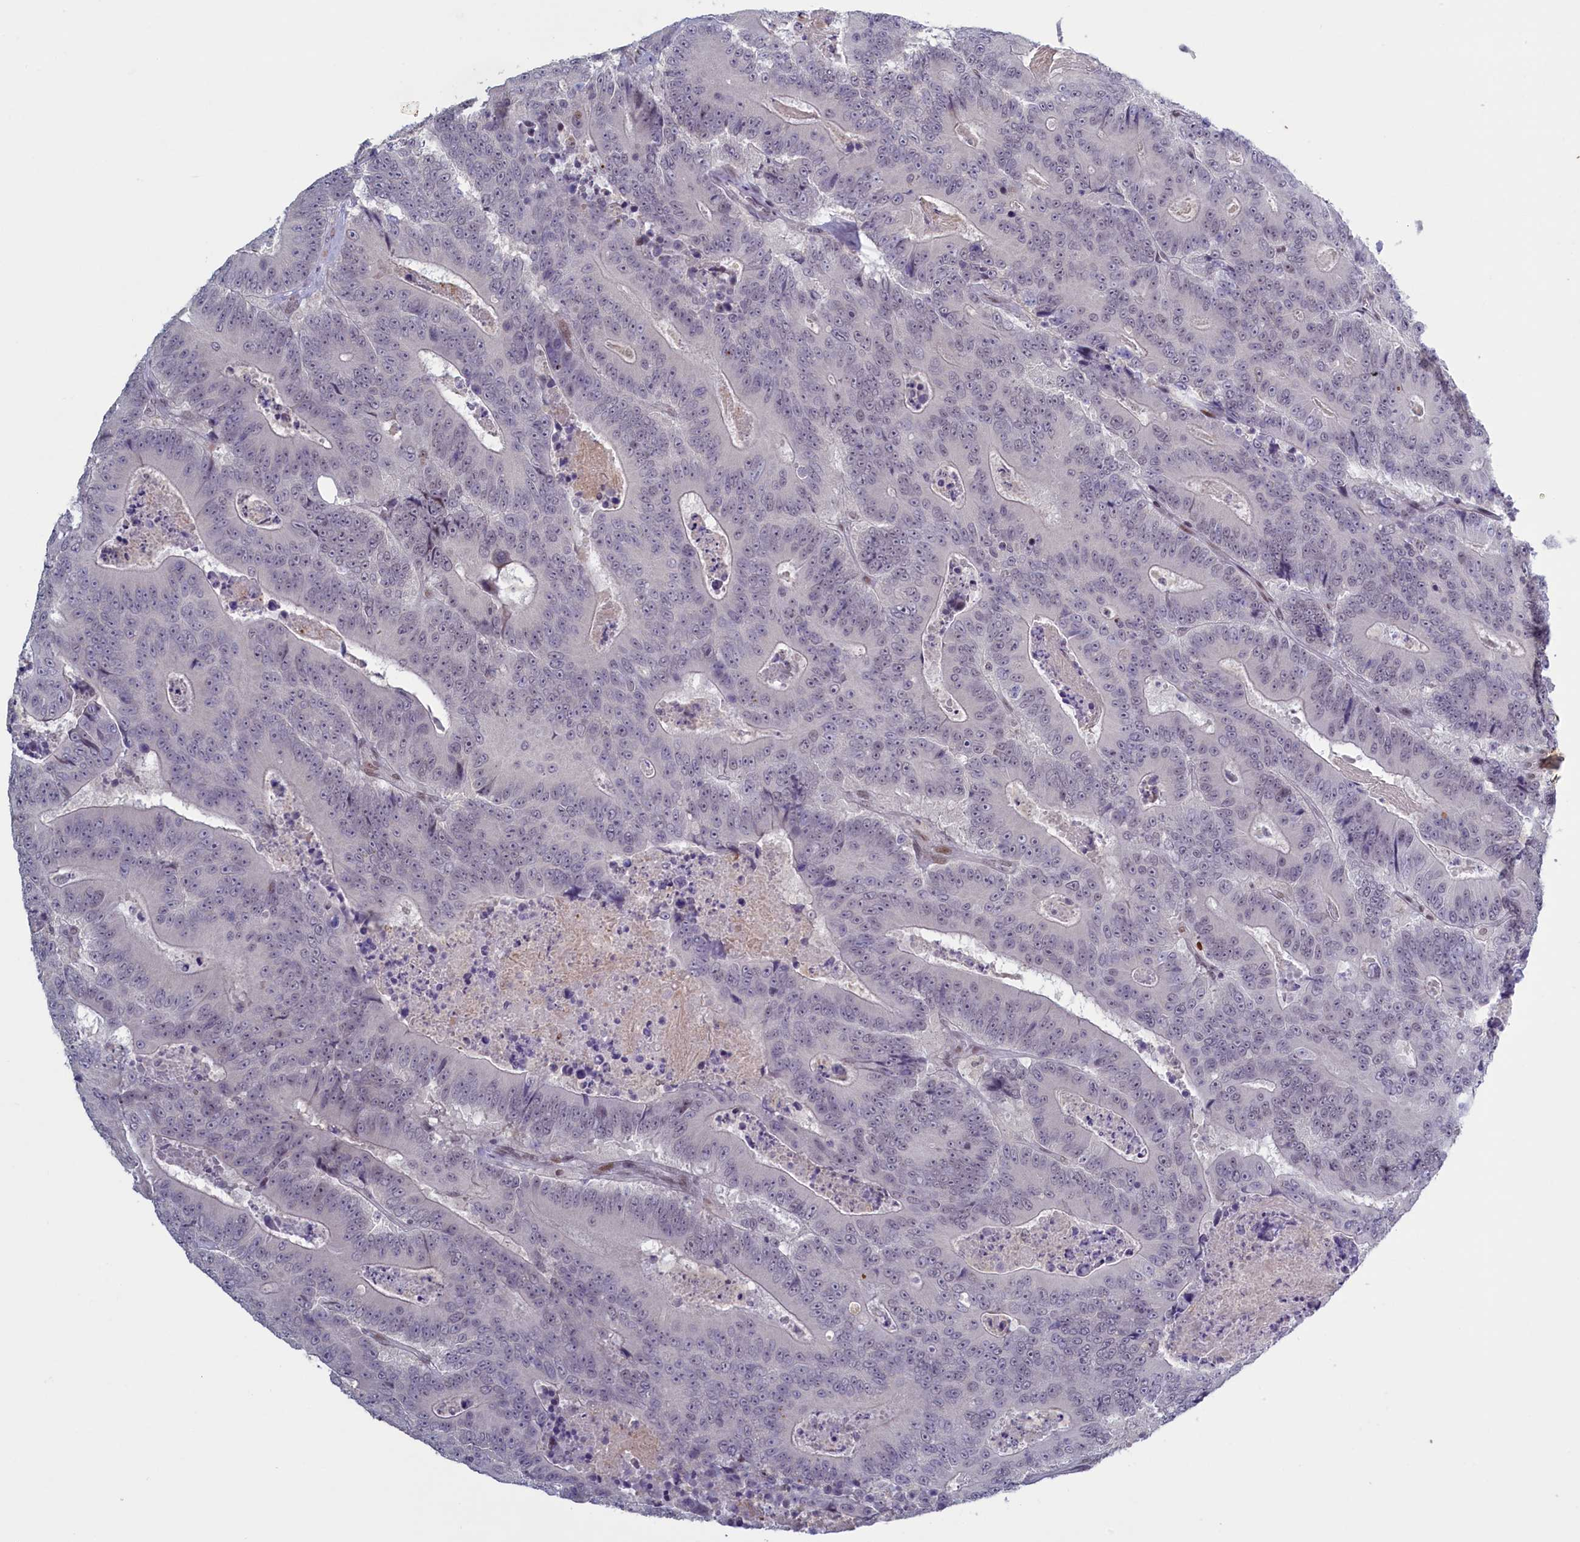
{"staining": {"intensity": "weak", "quantity": "<25%", "location": "nuclear"}, "tissue": "colorectal cancer", "cell_type": "Tumor cells", "image_type": "cancer", "snomed": [{"axis": "morphology", "description": "Adenocarcinoma, NOS"}, {"axis": "topography", "description": "Colon"}], "caption": "Protein analysis of colorectal cancer exhibits no significant positivity in tumor cells.", "gene": "ATF7IP2", "patient": {"sex": "male", "age": 83}}